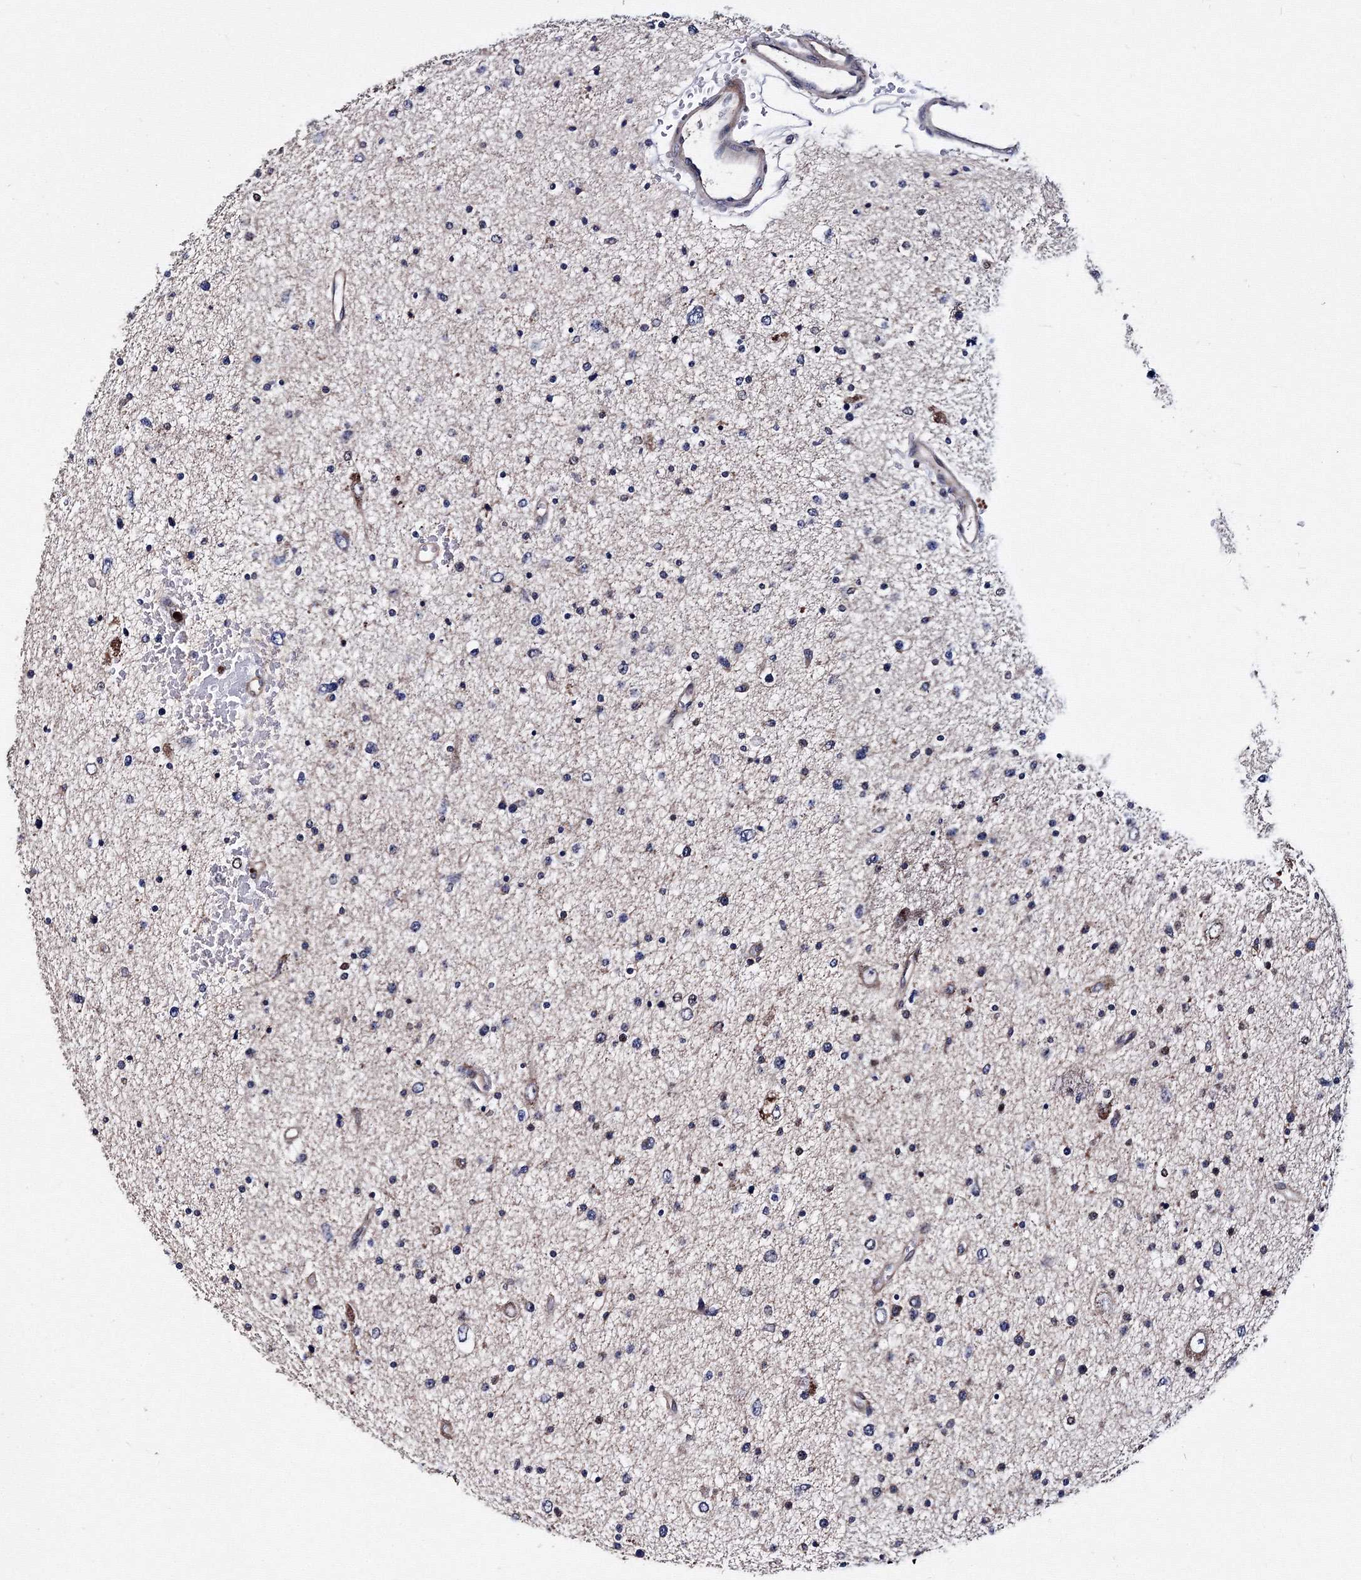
{"staining": {"intensity": "negative", "quantity": "none", "location": "none"}, "tissue": "glioma", "cell_type": "Tumor cells", "image_type": "cancer", "snomed": [{"axis": "morphology", "description": "Glioma, malignant, Low grade"}, {"axis": "topography", "description": "Brain"}], "caption": "Micrograph shows no significant protein expression in tumor cells of glioma.", "gene": "PHYKPL", "patient": {"sex": "female", "age": 37}}